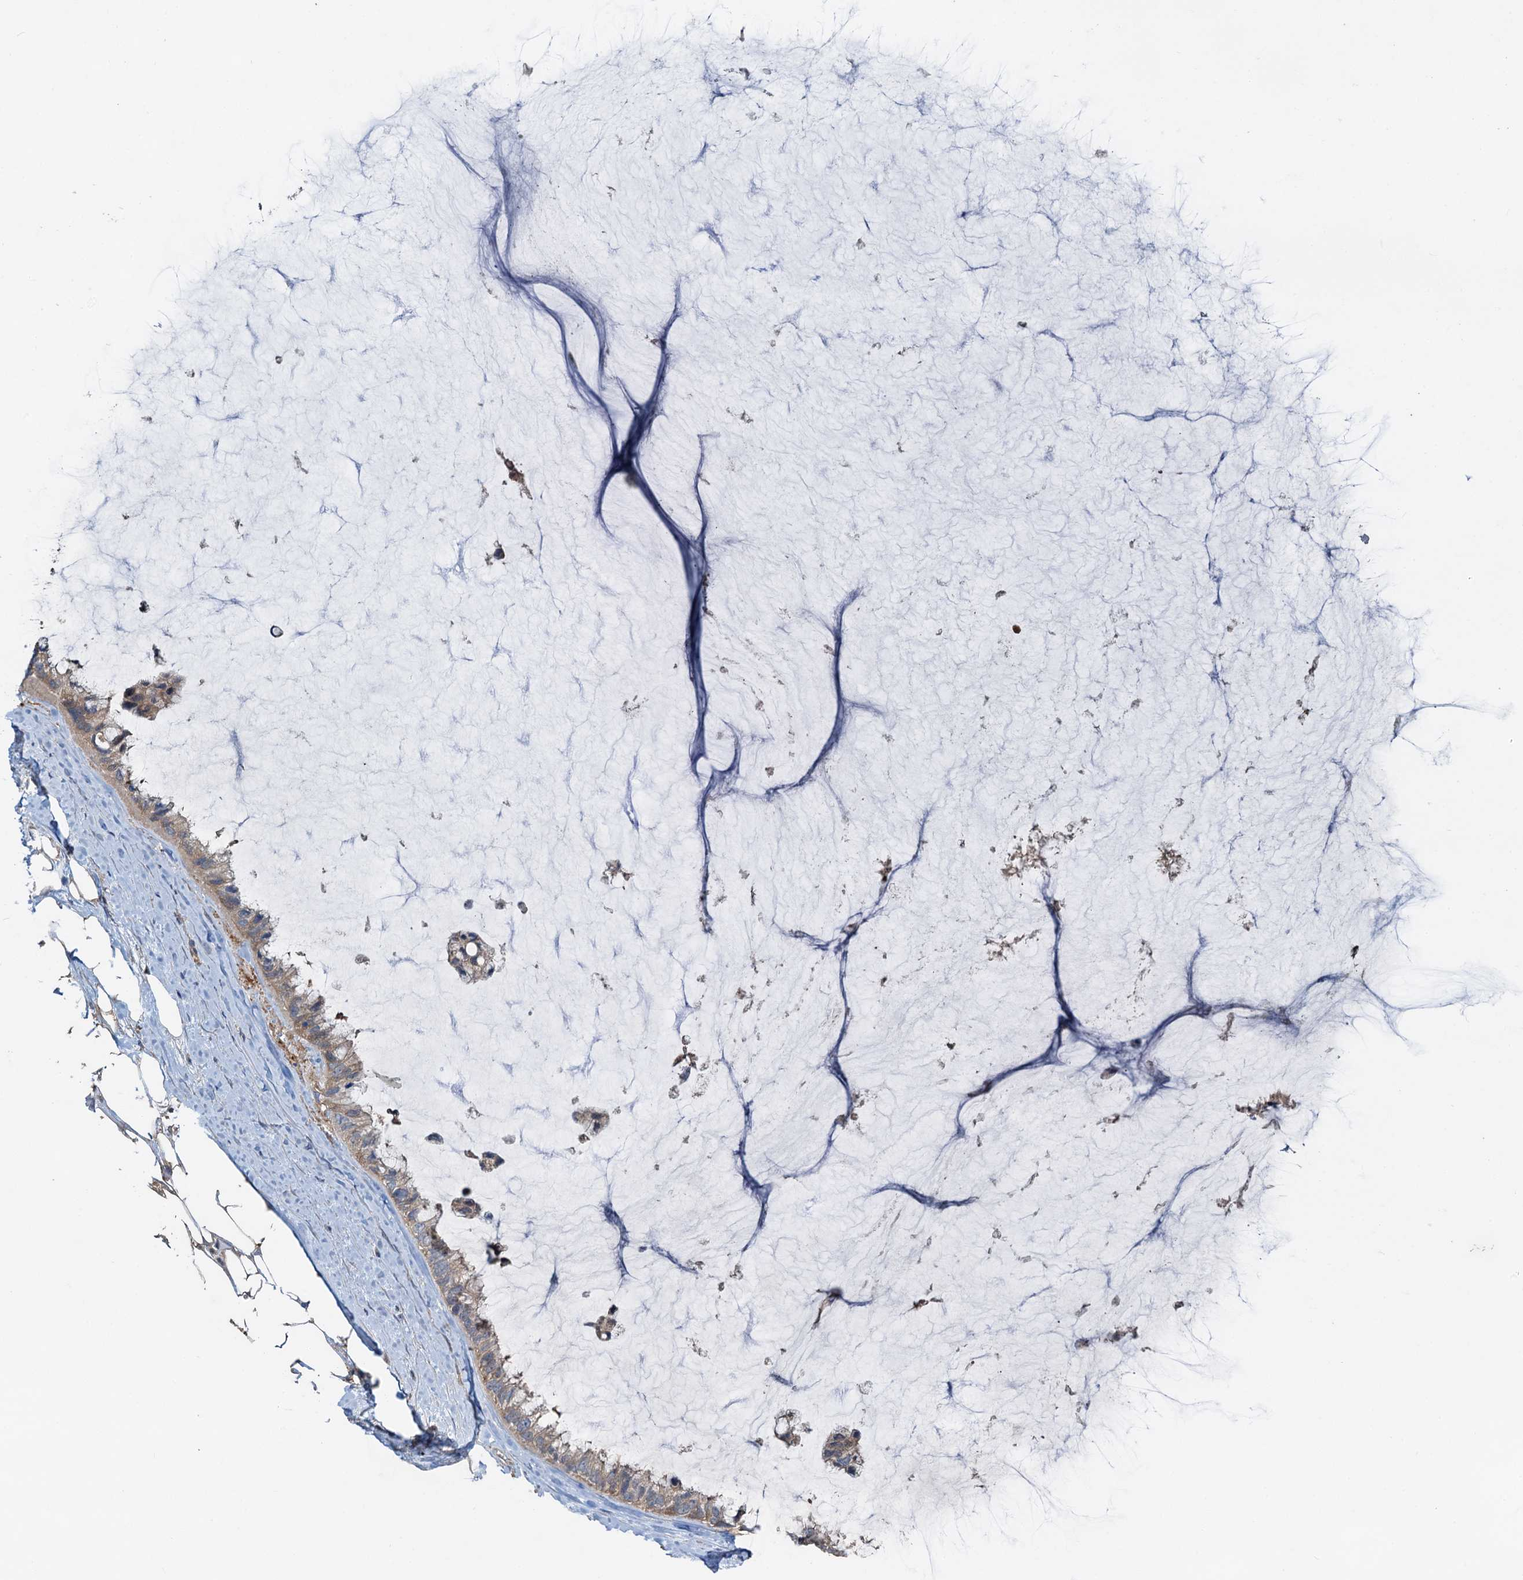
{"staining": {"intensity": "weak", "quantity": ">75%", "location": "cytoplasmic/membranous"}, "tissue": "ovarian cancer", "cell_type": "Tumor cells", "image_type": "cancer", "snomed": [{"axis": "morphology", "description": "Cystadenocarcinoma, mucinous, NOS"}, {"axis": "topography", "description": "Ovary"}], "caption": "Protein expression analysis of human ovarian cancer (mucinous cystadenocarcinoma) reveals weak cytoplasmic/membranous expression in about >75% of tumor cells.", "gene": "HYI", "patient": {"sex": "female", "age": 39}}